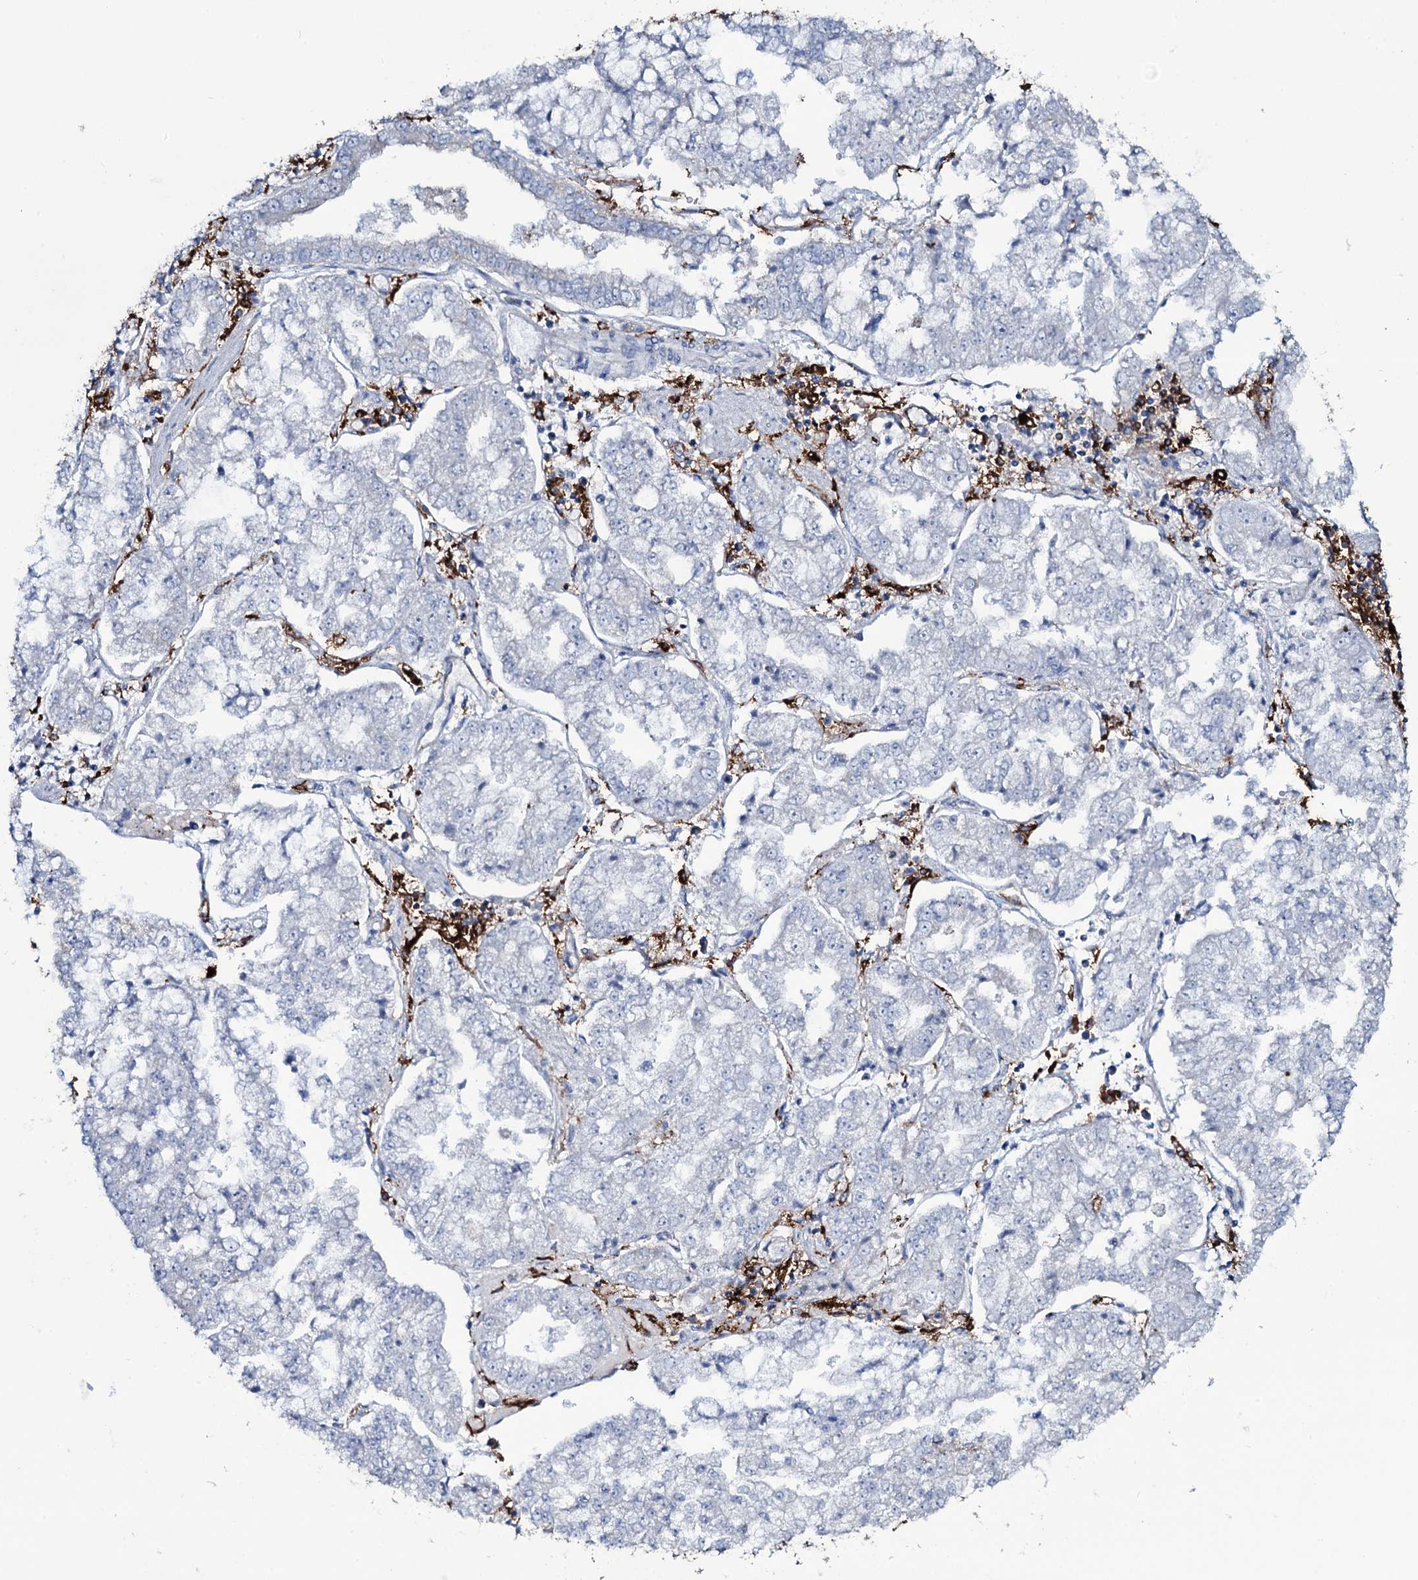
{"staining": {"intensity": "negative", "quantity": "none", "location": "none"}, "tissue": "stomach cancer", "cell_type": "Tumor cells", "image_type": "cancer", "snomed": [{"axis": "morphology", "description": "Adenocarcinoma, NOS"}, {"axis": "topography", "description": "Stomach"}], "caption": "Micrograph shows no protein expression in tumor cells of stomach adenocarcinoma tissue.", "gene": "OSBPL2", "patient": {"sex": "male", "age": 76}}